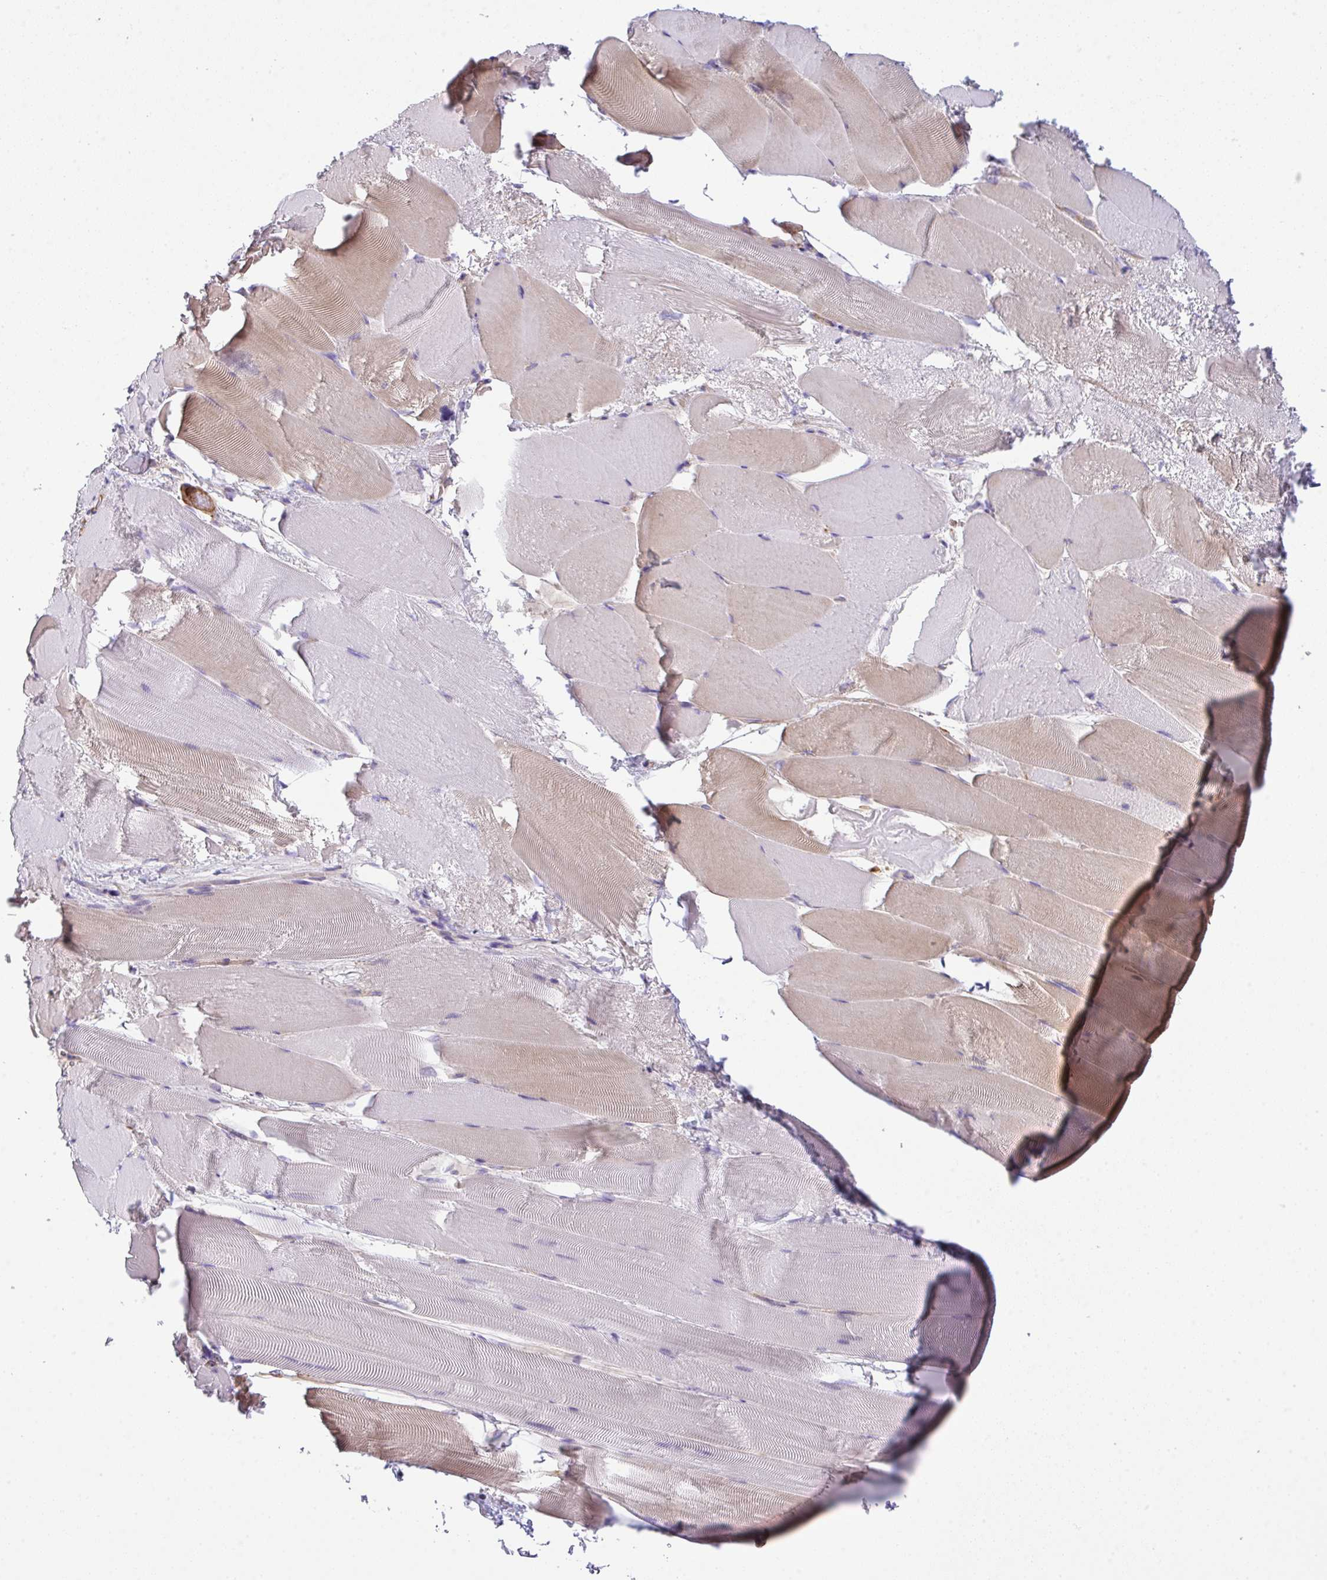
{"staining": {"intensity": "weak", "quantity": "25%-75%", "location": "cytoplasmic/membranous"}, "tissue": "skeletal muscle", "cell_type": "Myocytes", "image_type": "normal", "snomed": [{"axis": "morphology", "description": "Normal tissue, NOS"}, {"axis": "topography", "description": "Skeletal muscle"}], "caption": "Myocytes reveal low levels of weak cytoplasmic/membranous positivity in approximately 25%-75% of cells in unremarkable human skeletal muscle.", "gene": "TMEM229A", "patient": {"sex": "female", "age": 64}}